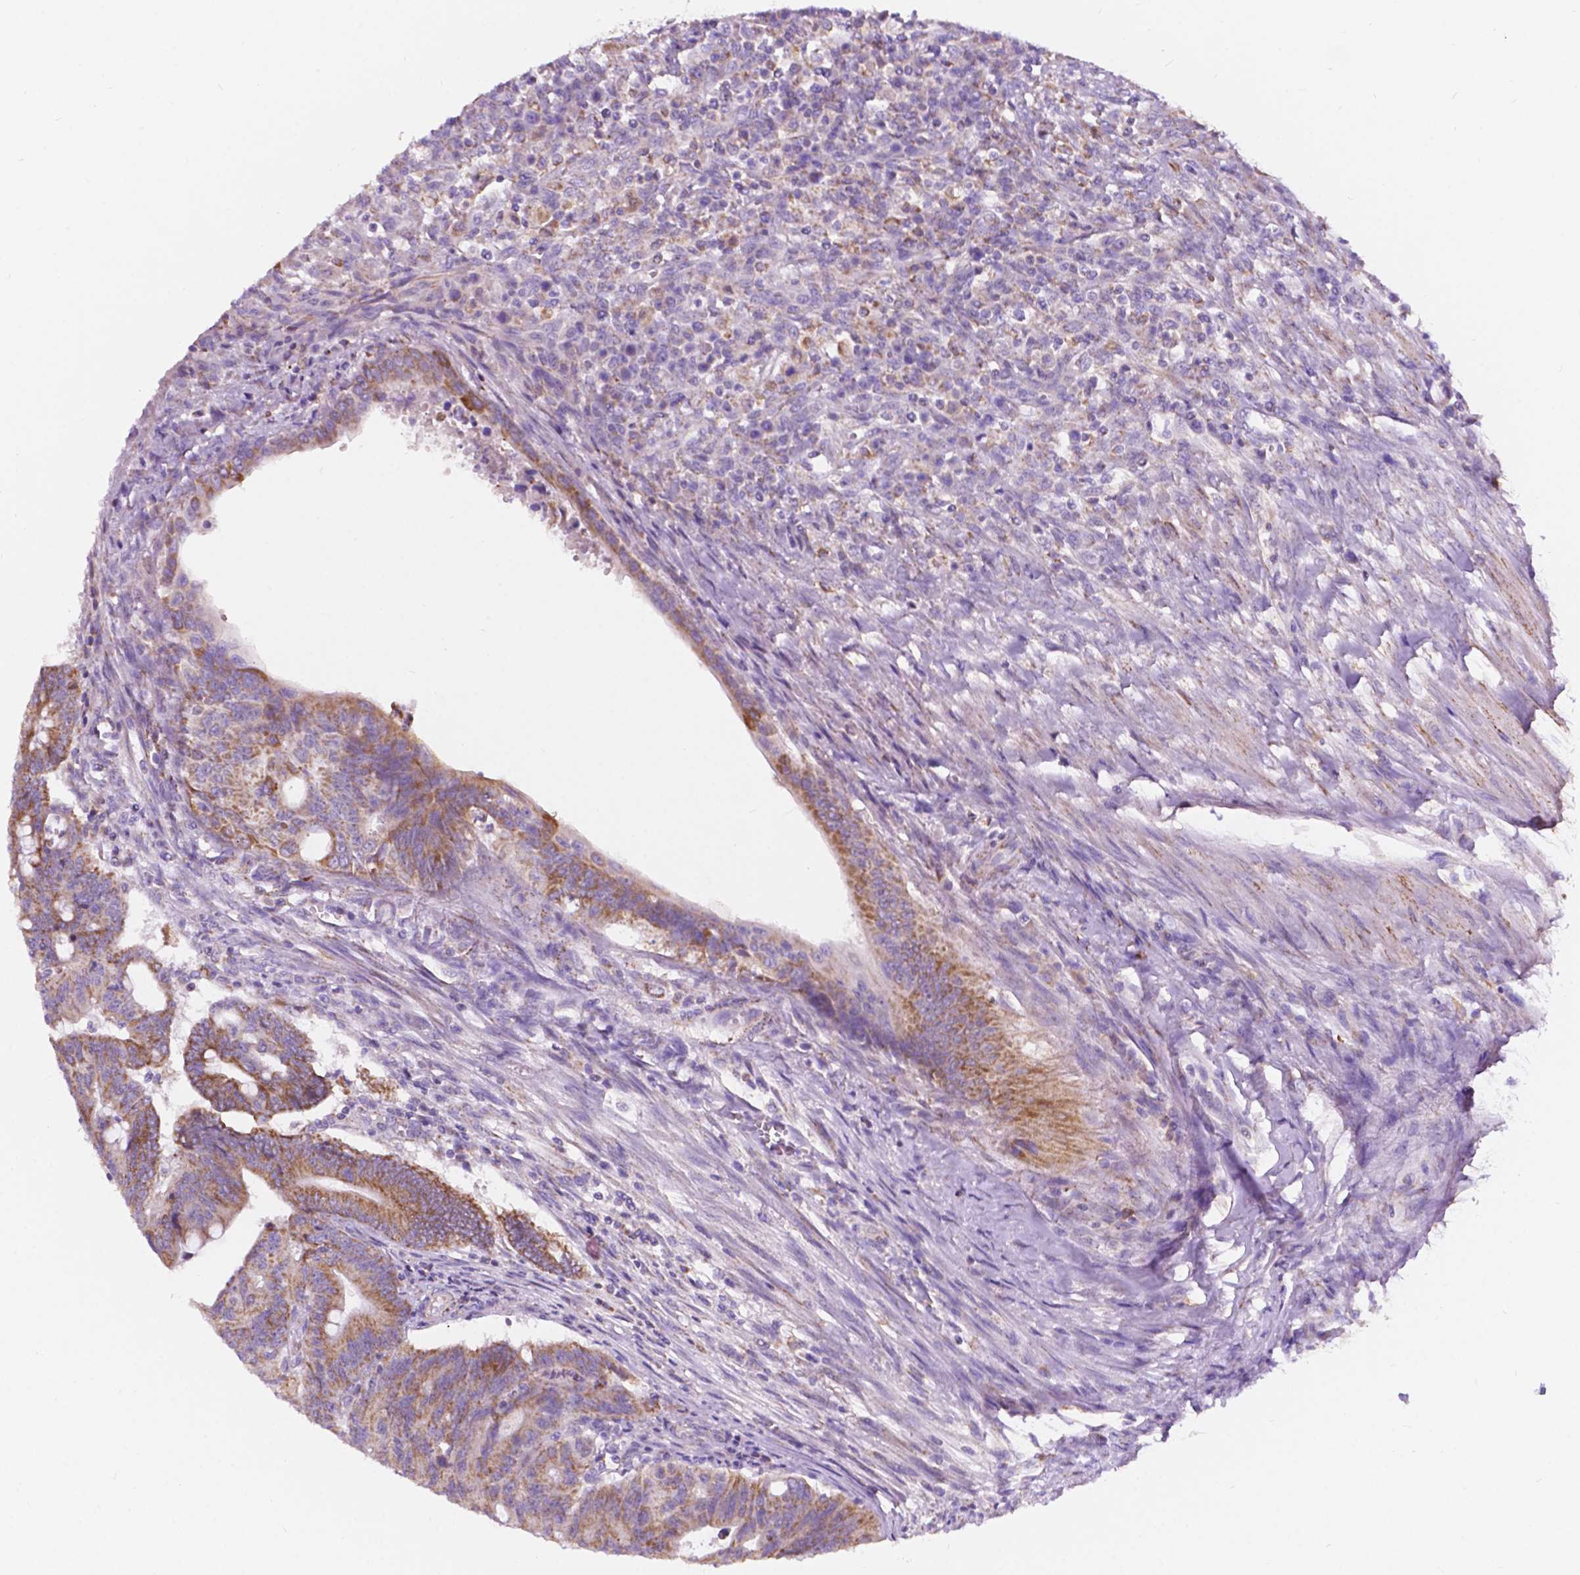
{"staining": {"intensity": "moderate", "quantity": ">75%", "location": "cytoplasmic/membranous"}, "tissue": "colorectal cancer", "cell_type": "Tumor cells", "image_type": "cancer", "snomed": [{"axis": "morphology", "description": "Adenocarcinoma, NOS"}, {"axis": "topography", "description": "Colon"}], "caption": "The micrograph demonstrates immunohistochemical staining of colorectal cancer. There is moderate cytoplasmic/membranous staining is seen in approximately >75% of tumor cells.", "gene": "TRPV5", "patient": {"sex": "male", "age": 65}}